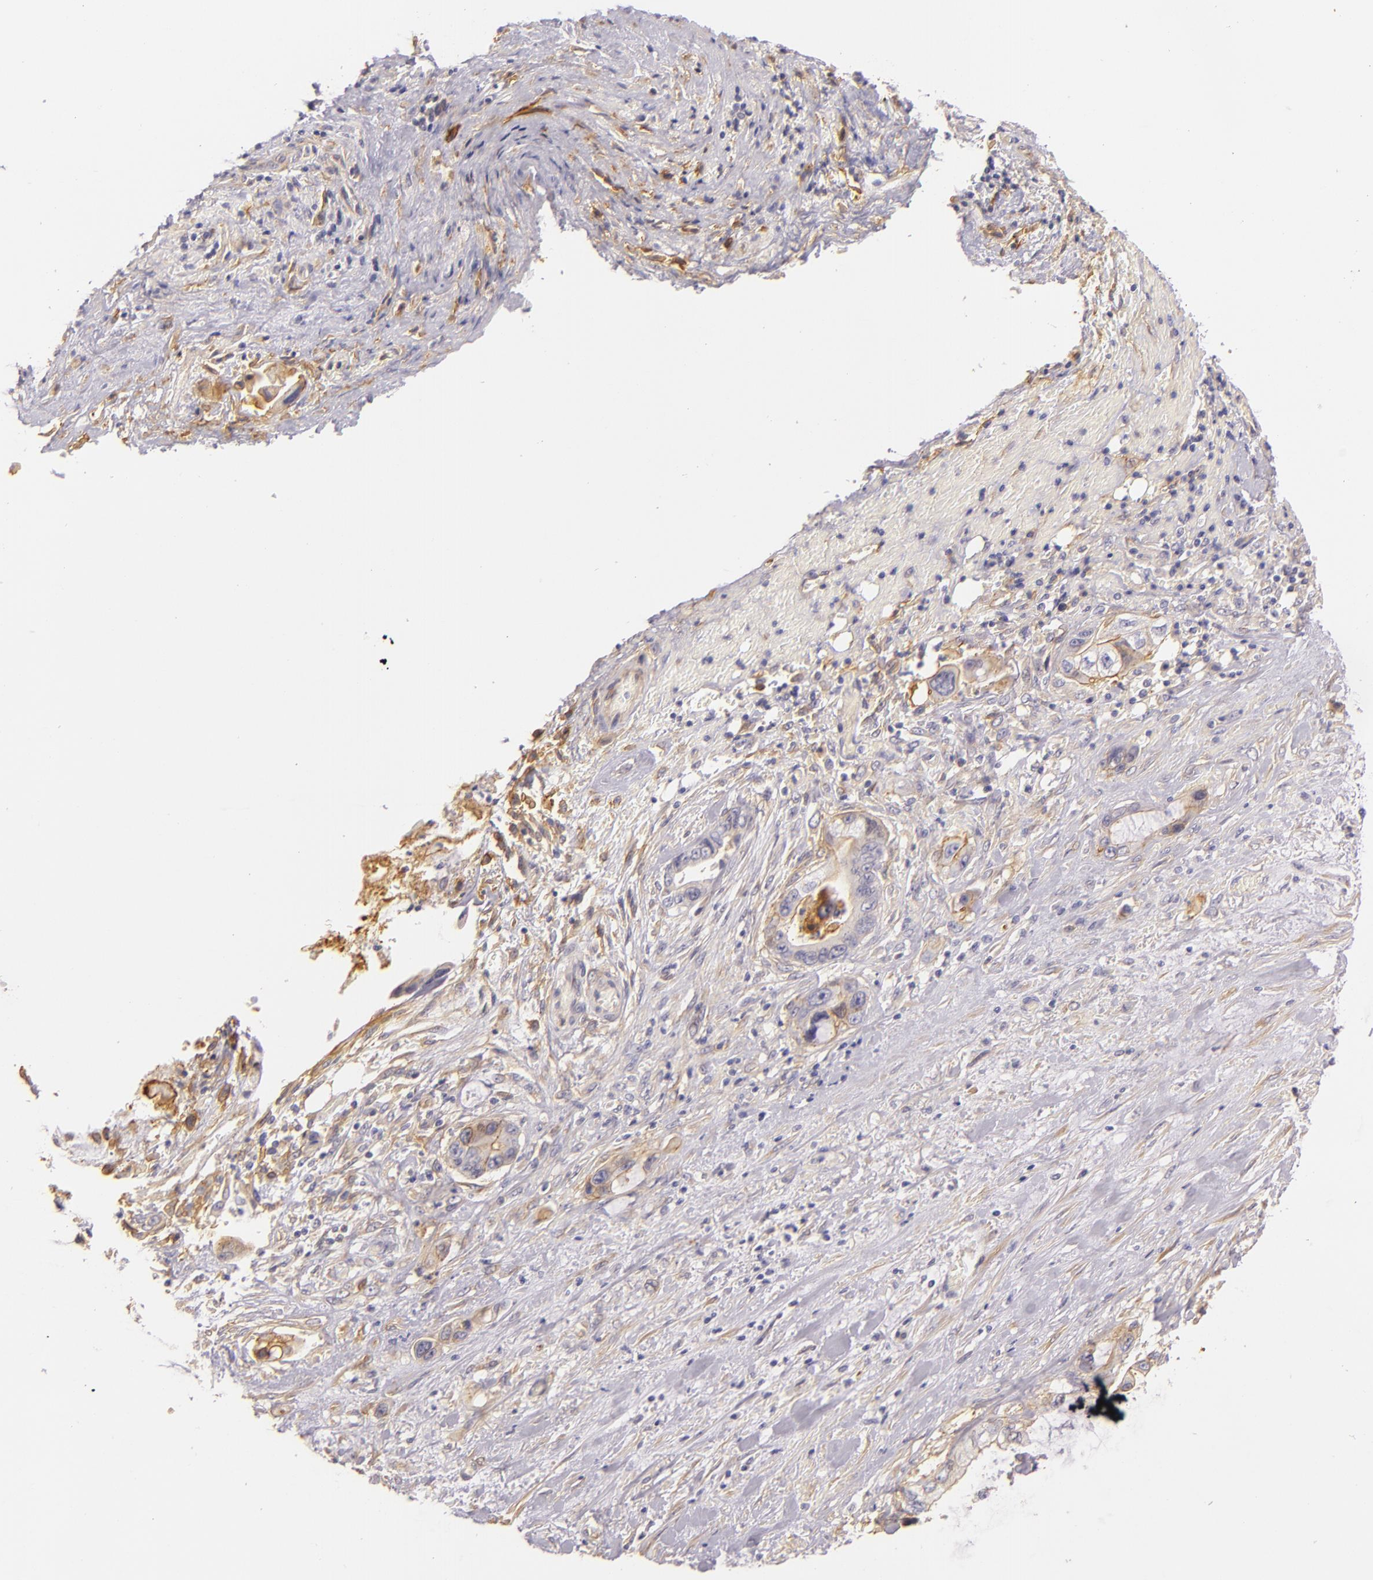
{"staining": {"intensity": "weak", "quantity": "<25%", "location": "cytoplasmic/membranous"}, "tissue": "pancreatic cancer", "cell_type": "Tumor cells", "image_type": "cancer", "snomed": [{"axis": "morphology", "description": "Adenocarcinoma, NOS"}, {"axis": "topography", "description": "Pancreas"}, {"axis": "topography", "description": "Stomach, upper"}], "caption": "Image shows no significant protein positivity in tumor cells of pancreatic cancer (adenocarcinoma). The staining is performed using DAB brown chromogen with nuclei counter-stained in using hematoxylin.", "gene": "CTSF", "patient": {"sex": "male", "age": 77}}